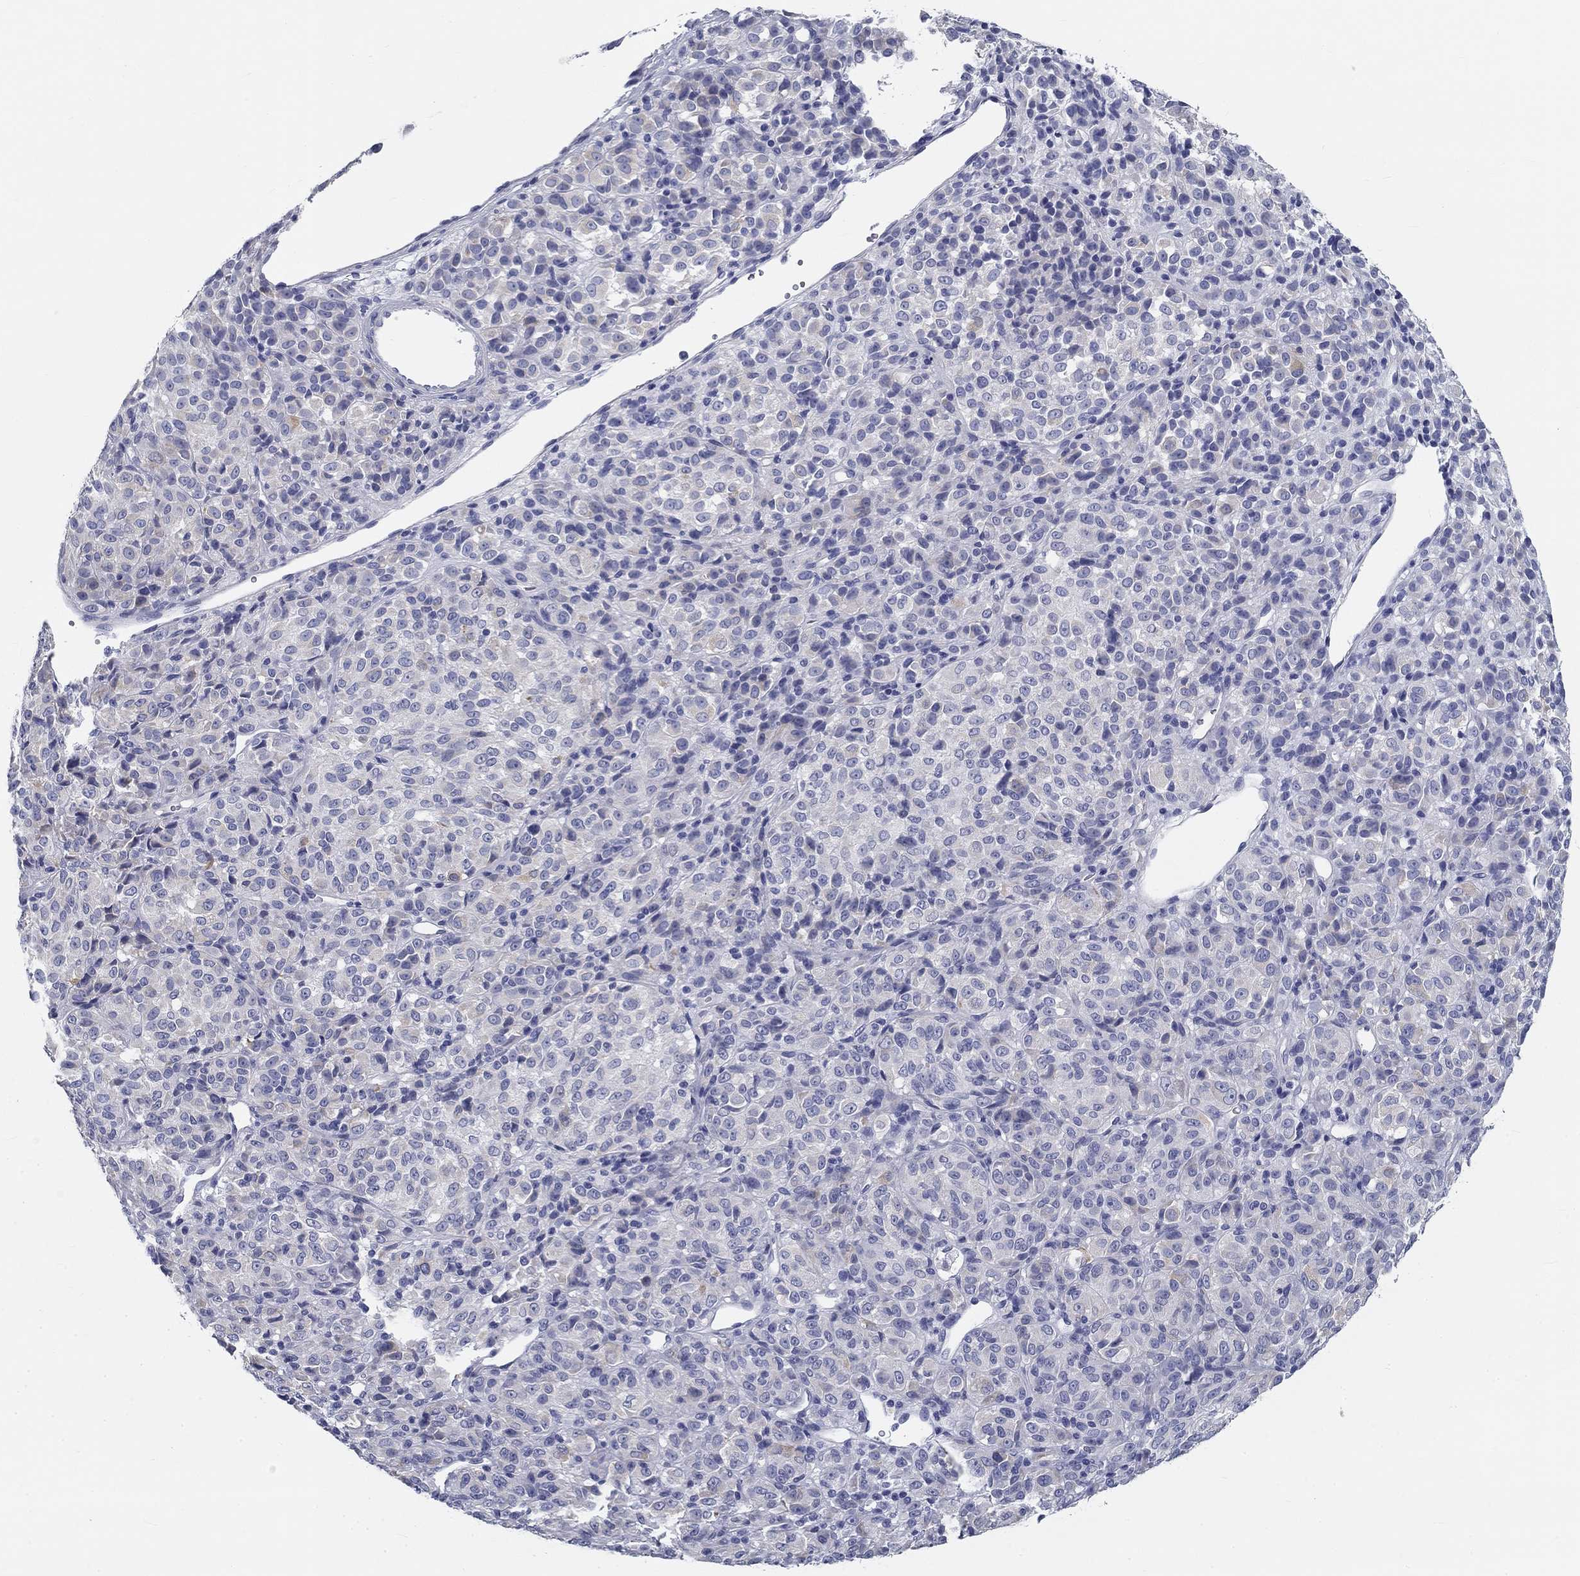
{"staining": {"intensity": "negative", "quantity": "none", "location": "none"}, "tissue": "melanoma", "cell_type": "Tumor cells", "image_type": "cancer", "snomed": [{"axis": "morphology", "description": "Malignant melanoma, Metastatic site"}, {"axis": "topography", "description": "Brain"}], "caption": "DAB (3,3'-diaminobenzidine) immunohistochemical staining of human malignant melanoma (metastatic site) reveals no significant expression in tumor cells.", "gene": "GALNTL5", "patient": {"sex": "female", "age": 56}}